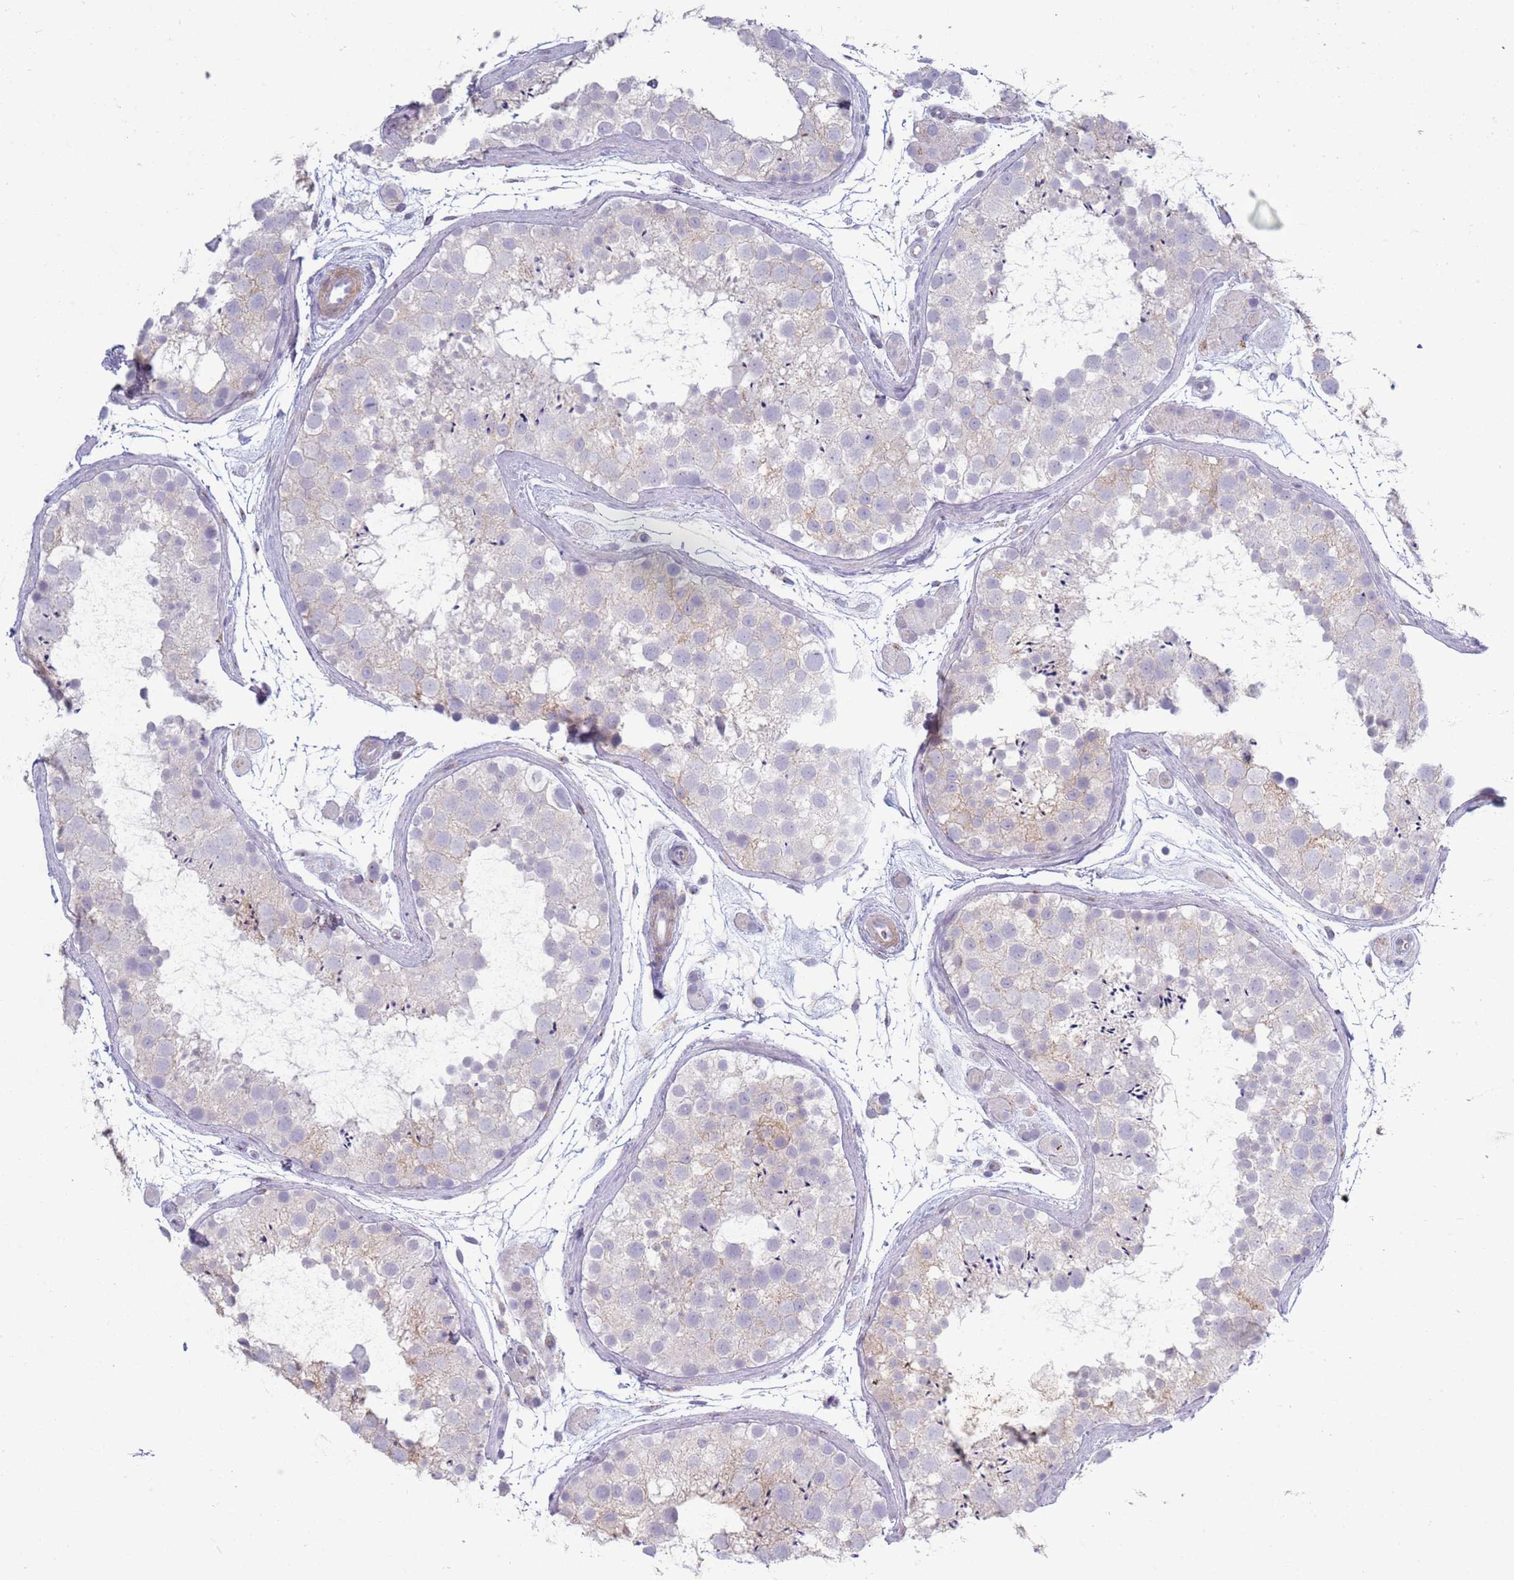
{"staining": {"intensity": "negative", "quantity": "none", "location": "none"}, "tissue": "testis", "cell_type": "Cells in seminiferous ducts", "image_type": "normal", "snomed": [{"axis": "morphology", "description": "Normal tissue, NOS"}, {"axis": "topography", "description": "Testis"}], "caption": "High magnification brightfield microscopy of unremarkable testis stained with DAB (brown) and counterstained with hematoxylin (blue): cells in seminiferous ducts show no significant staining.", "gene": "ACSBG1", "patient": {"sex": "male", "age": 41}}